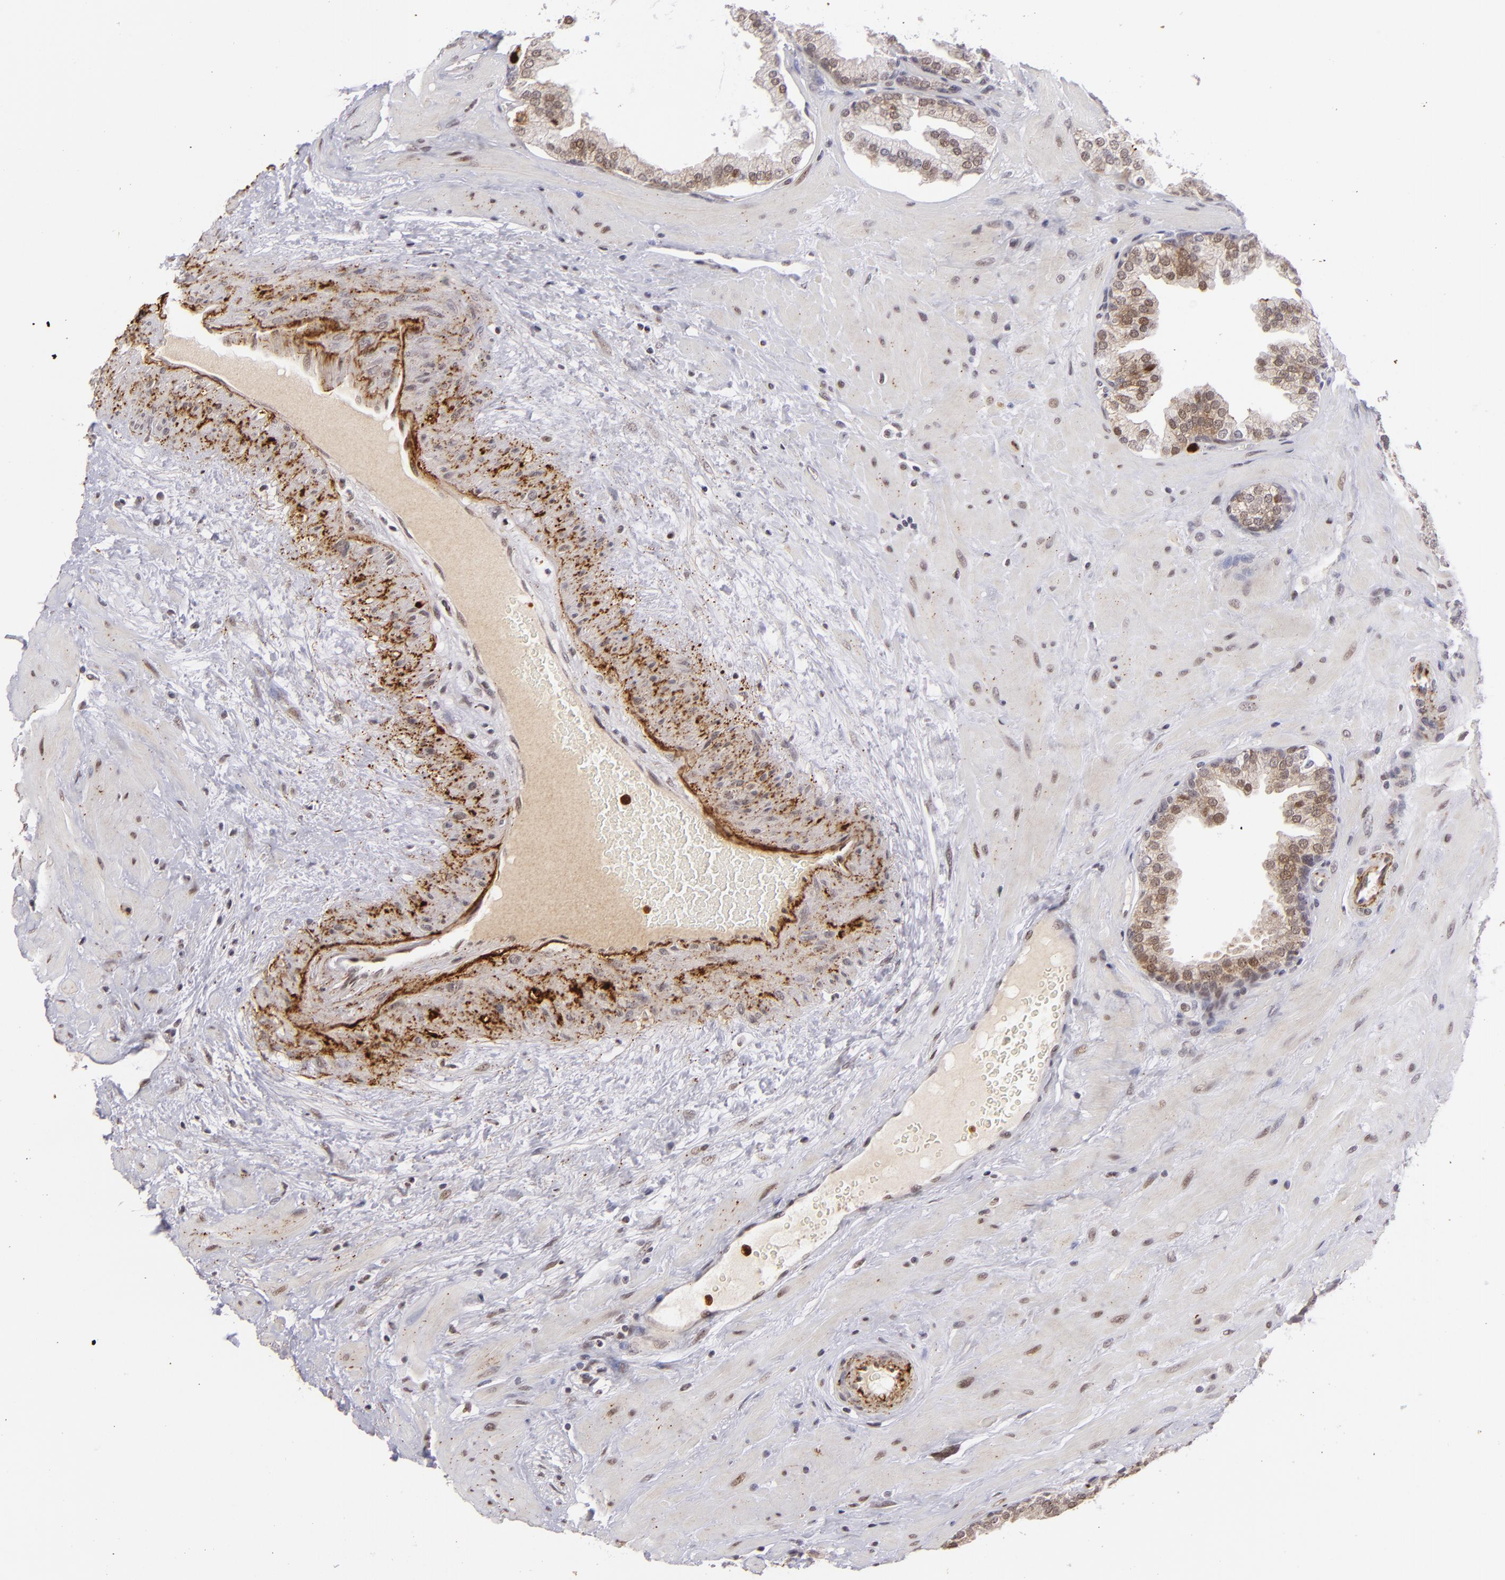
{"staining": {"intensity": "weak", "quantity": "25%-75%", "location": "cytoplasmic/membranous,nuclear"}, "tissue": "prostate", "cell_type": "Glandular cells", "image_type": "normal", "snomed": [{"axis": "morphology", "description": "Normal tissue, NOS"}, {"axis": "topography", "description": "Prostate"}], "caption": "The micrograph shows staining of normal prostate, revealing weak cytoplasmic/membranous,nuclear protein expression (brown color) within glandular cells.", "gene": "RXRG", "patient": {"sex": "male", "age": 51}}